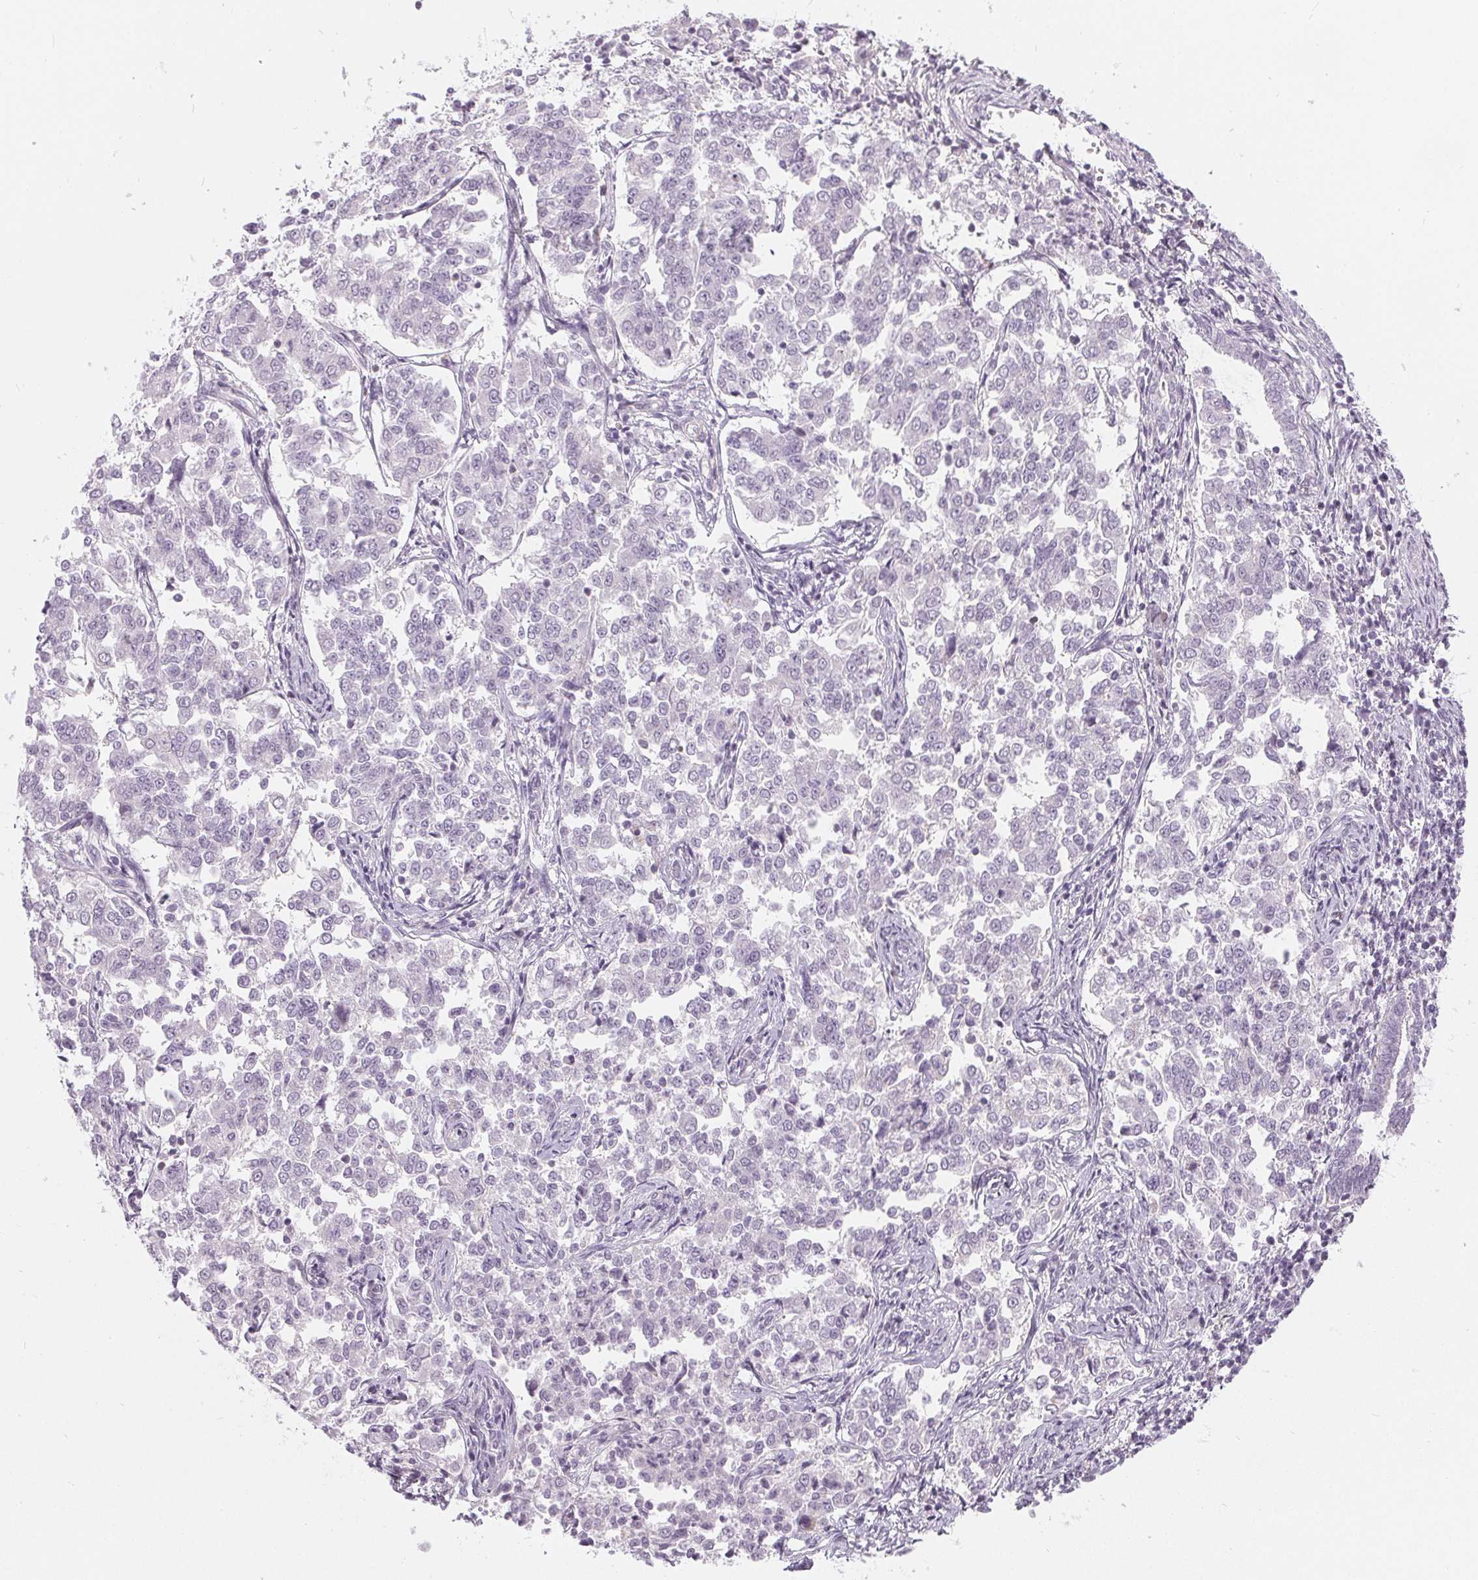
{"staining": {"intensity": "negative", "quantity": "none", "location": "none"}, "tissue": "endometrial cancer", "cell_type": "Tumor cells", "image_type": "cancer", "snomed": [{"axis": "morphology", "description": "Adenocarcinoma, NOS"}, {"axis": "topography", "description": "Endometrium"}], "caption": "IHC micrograph of endometrial cancer stained for a protein (brown), which shows no staining in tumor cells.", "gene": "HOPX", "patient": {"sex": "female", "age": 43}}